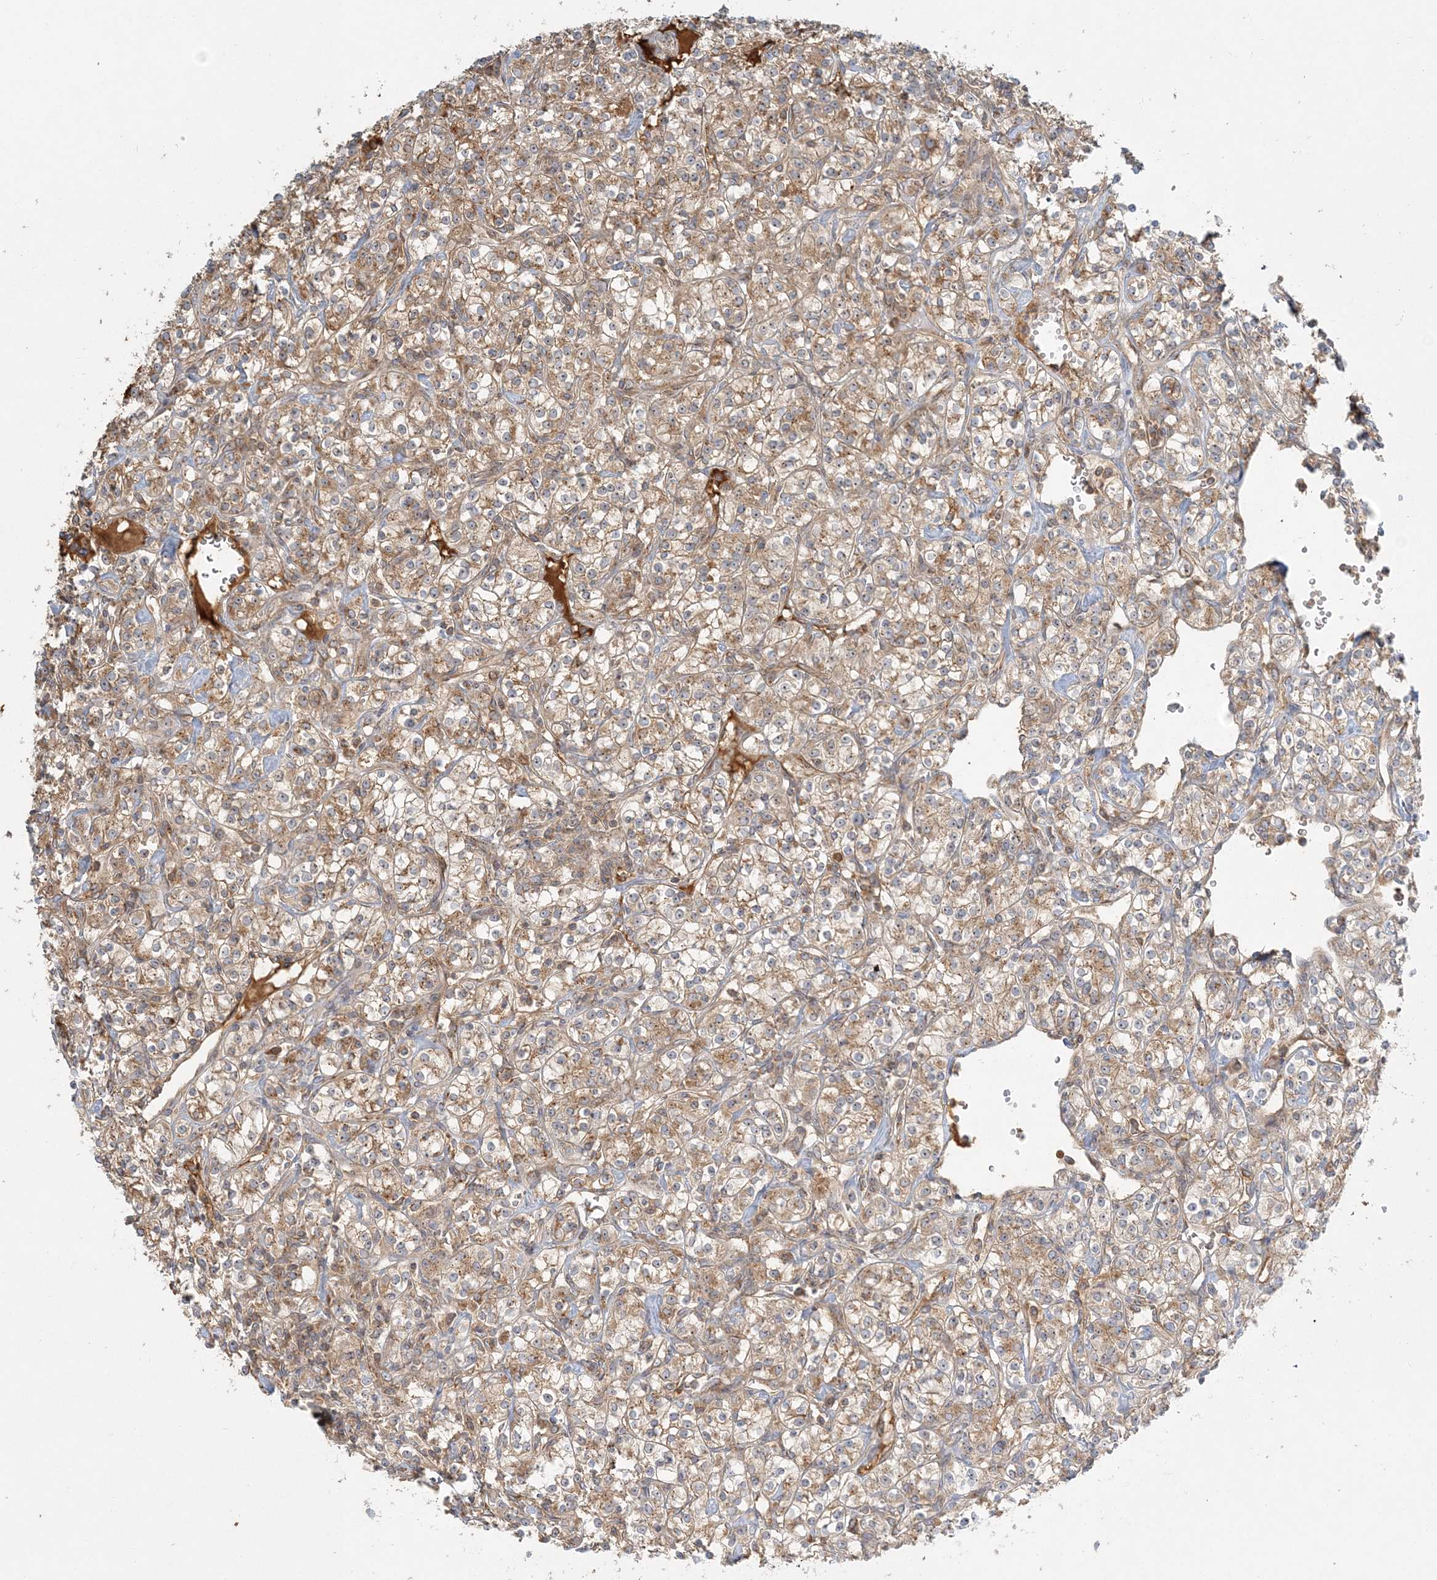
{"staining": {"intensity": "moderate", "quantity": ">75%", "location": "cytoplasmic/membranous"}, "tissue": "renal cancer", "cell_type": "Tumor cells", "image_type": "cancer", "snomed": [{"axis": "morphology", "description": "Adenocarcinoma, NOS"}, {"axis": "topography", "description": "Kidney"}], "caption": "This histopathology image reveals adenocarcinoma (renal) stained with immunohistochemistry (IHC) to label a protein in brown. The cytoplasmic/membranous of tumor cells show moderate positivity for the protein. Nuclei are counter-stained blue.", "gene": "AP1AR", "patient": {"sex": "male", "age": 77}}